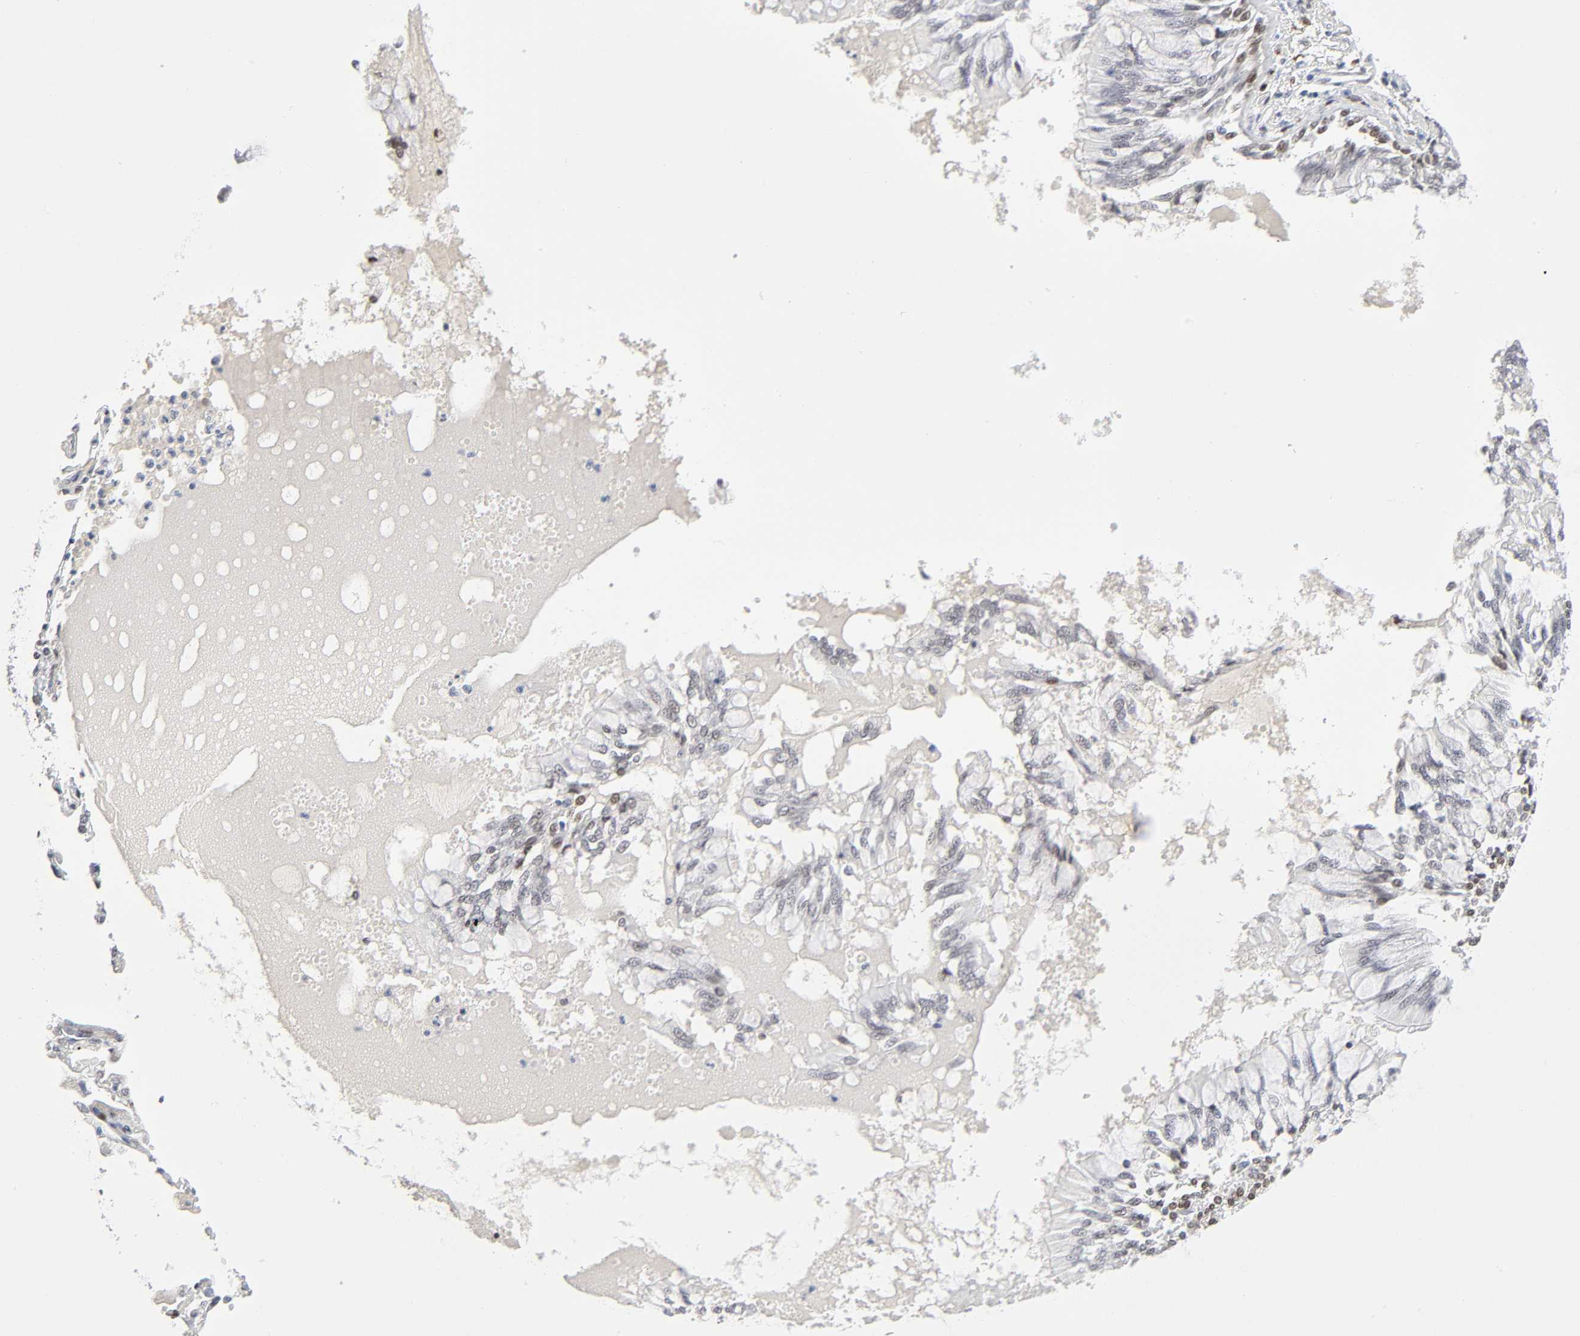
{"staining": {"intensity": "moderate", "quantity": ">75%", "location": "nuclear"}, "tissue": "bronchus", "cell_type": "Respiratory epithelial cells", "image_type": "normal", "snomed": [{"axis": "morphology", "description": "Normal tissue, NOS"}, {"axis": "topography", "description": "Cartilage tissue"}, {"axis": "topography", "description": "Bronchus"}, {"axis": "topography", "description": "Lung"}, {"axis": "topography", "description": "Peripheral nerve tissue"}], "caption": "Immunohistochemistry (IHC) micrograph of unremarkable human bronchus stained for a protein (brown), which shows medium levels of moderate nuclear positivity in approximately >75% of respiratory epithelial cells.", "gene": "NFIC", "patient": {"sex": "female", "age": 49}}